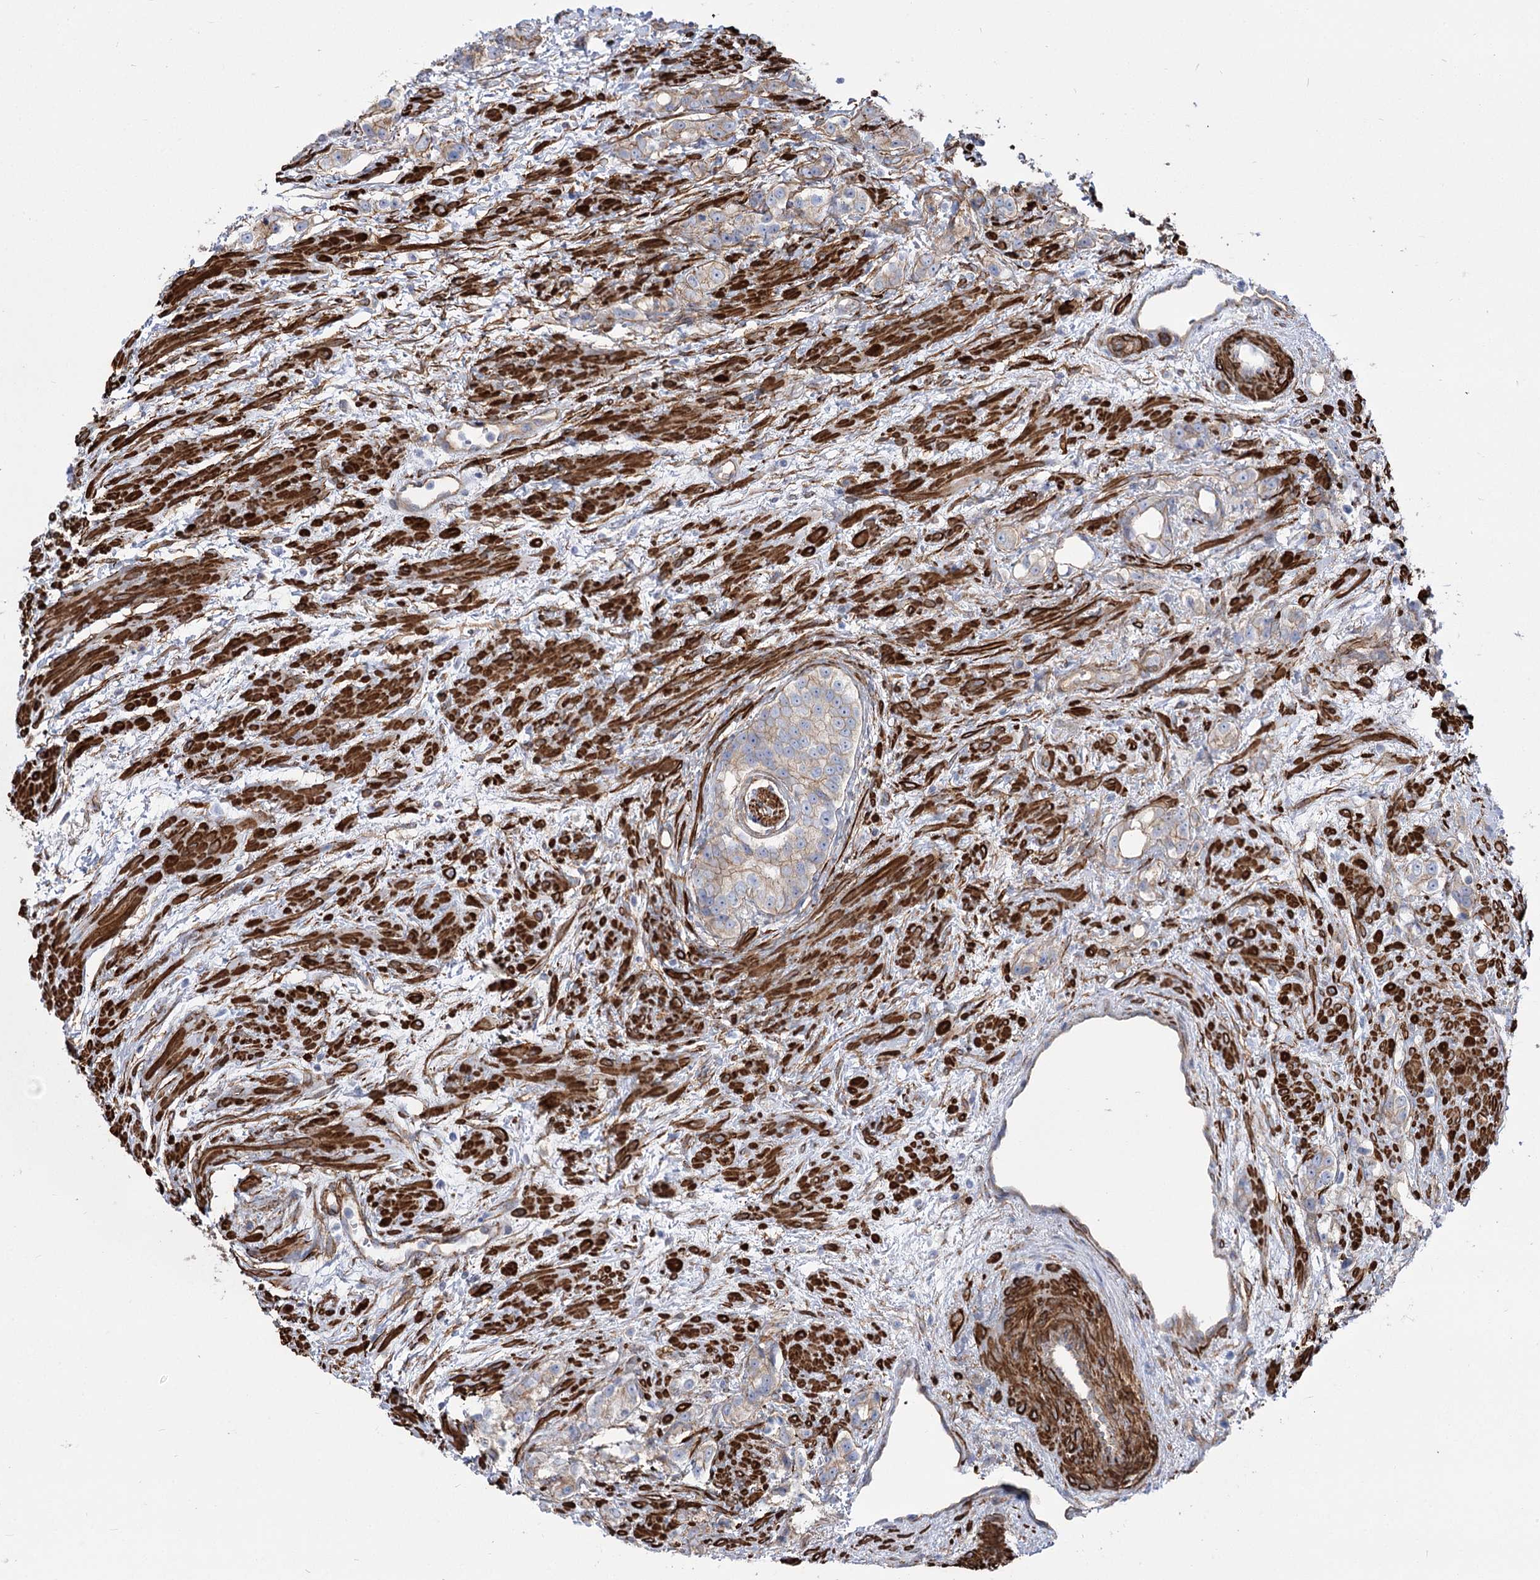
{"staining": {"intensity": "weak", "quantity": "25%-75%", "location": "cytoplasmic/membranous"}, "tissue": "prostate cancer", "cell_type": "Tumor cells", "image_type": "cancer", "snomed": [{"axis": "morphology", "description": "Adenocarcinoma, High grade"}, {"axis": "topography", "description": "Prostate"}], "caption": "IHC staining of adenocarcinoma (high-grade) (prostate), which reveals low levels of weak cytoplasmic/membranous staining in about 25%-75% of tumor cells indicating weak cytoplasmic/membranous protein staining. The staining was performed using DAB (3,3'-diaminobenzidine) (brown) for protein detection and nuclei were counterstained in hematoxylin (blue).", "gene": "PLEKHA5", "patient": {"sex": "male", "age": 63}}